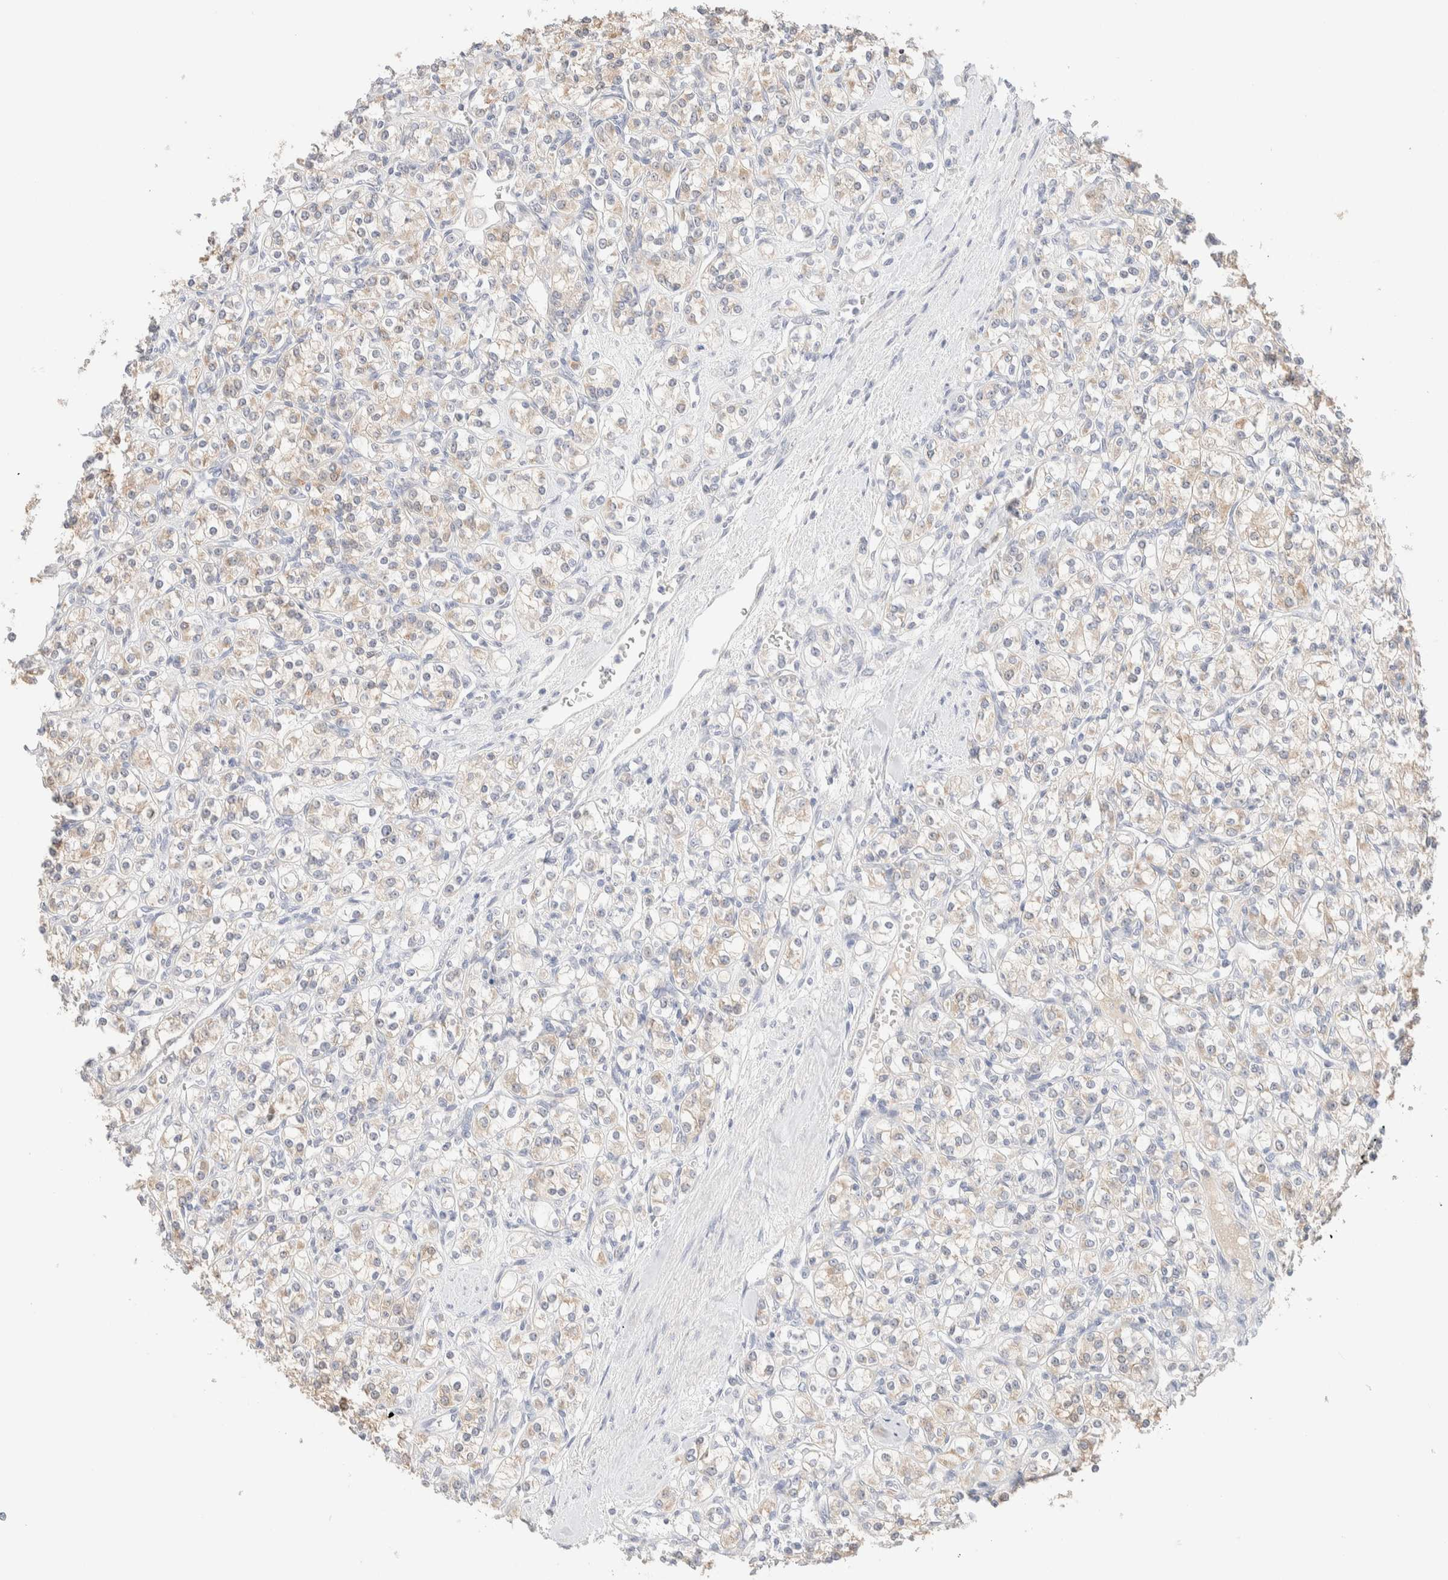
{"staining": {"intensity": "weak", "quantity": "<25%", "location": "cytoplasmic/membranous"}, "tissue": "renal cancer", "cell_type": "Tumor cells", "image_type": "cancer", "snomed": [{"axis": "morphology", "description": "Adenocarcinoma, NOS"}, {"axis": "topography", "description": "Kidney"}], "caption": "Immunohistochemical staining of human renal adenocarcinoma shows no significant staining in tumor cells.", "gene": "RIDA", "patient": {"sex": "male", "age": 77}}